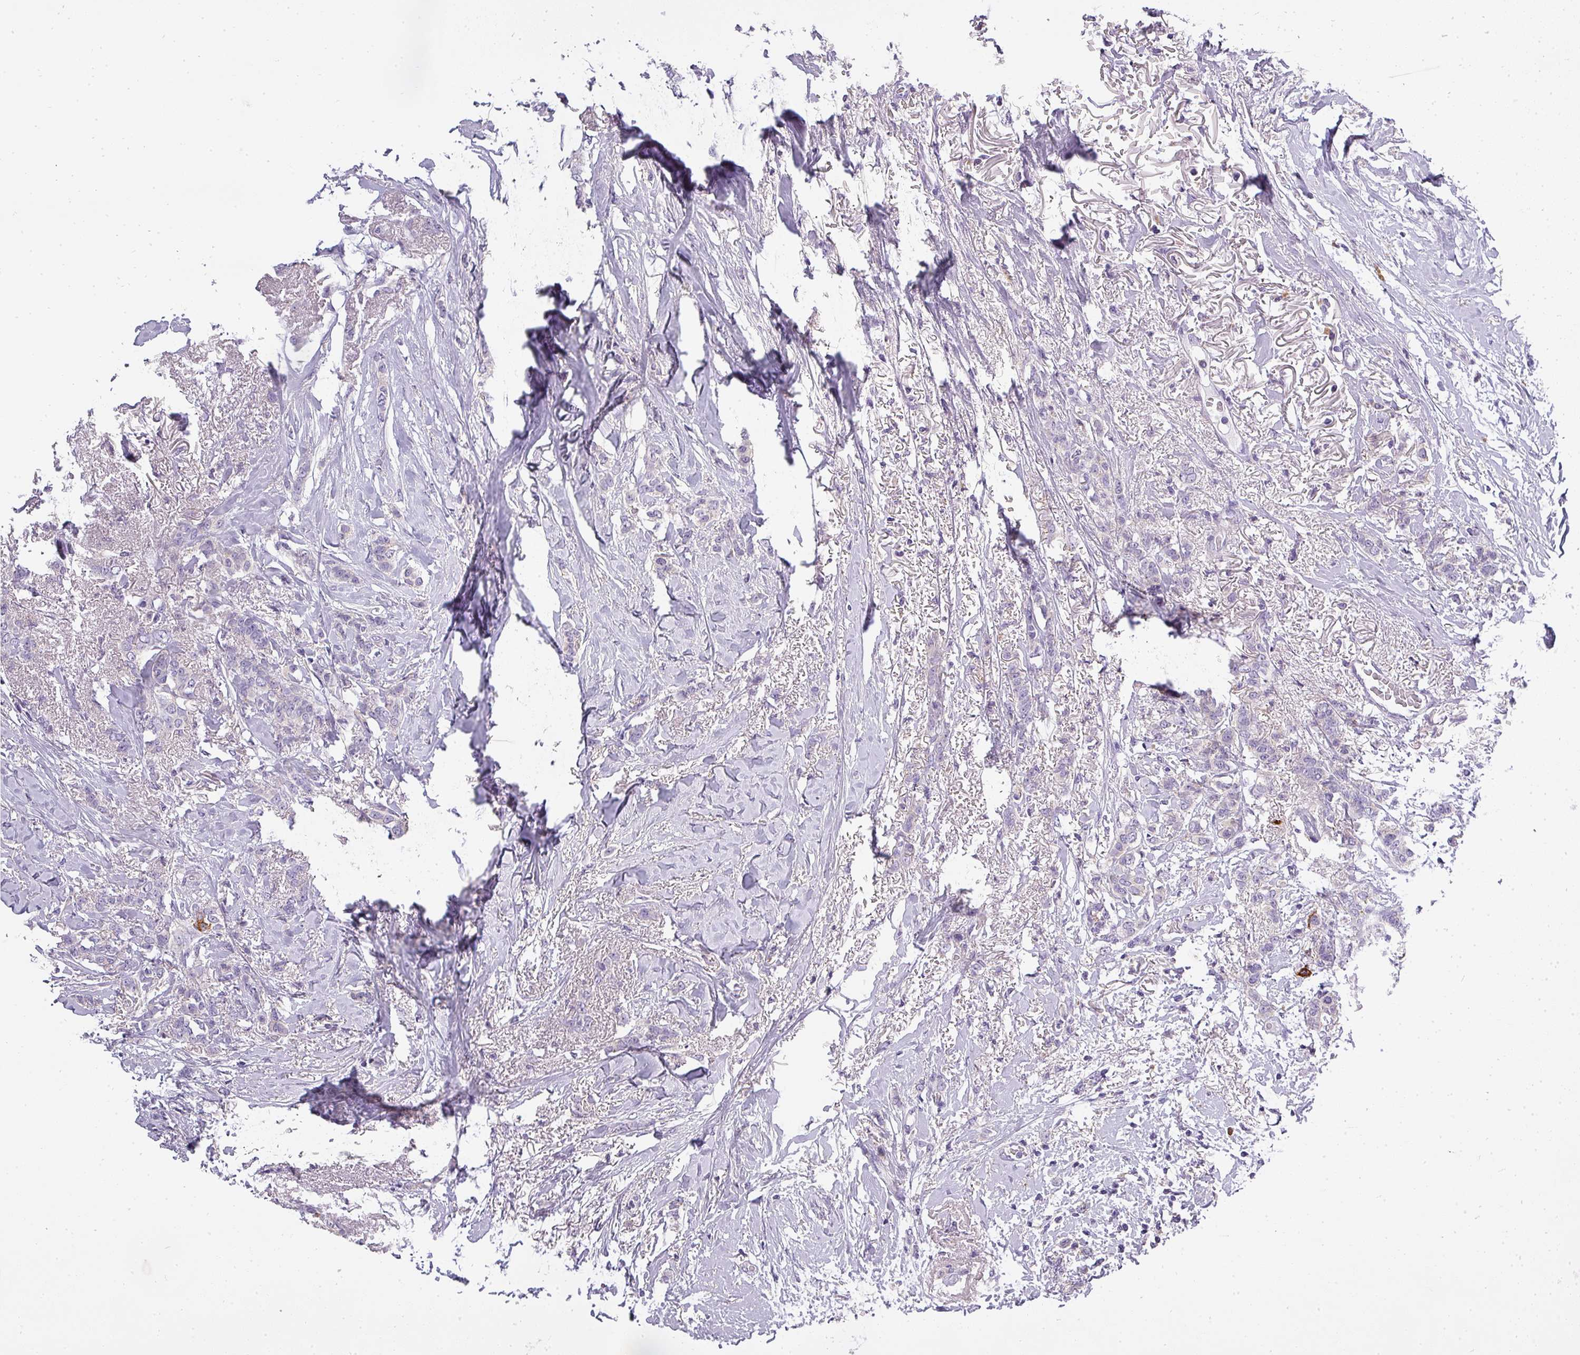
{"staining": {"intensity": "negative", "quantity": "none", "location": "none"}, "tissue": "breast cancer", "cell_type": "Tumor cells", "image_type": "cancer", "snomed": [{"axis": "morphology", "description": "Duct carcinoma"}, {"axis": "topography", "description": "Breast"}], "caption": "IHC of human breast cancer exhibits no positivity in tumor cells.", "gene": "ATP6V1D", "patient": {"sex": "female", "age": 72}}